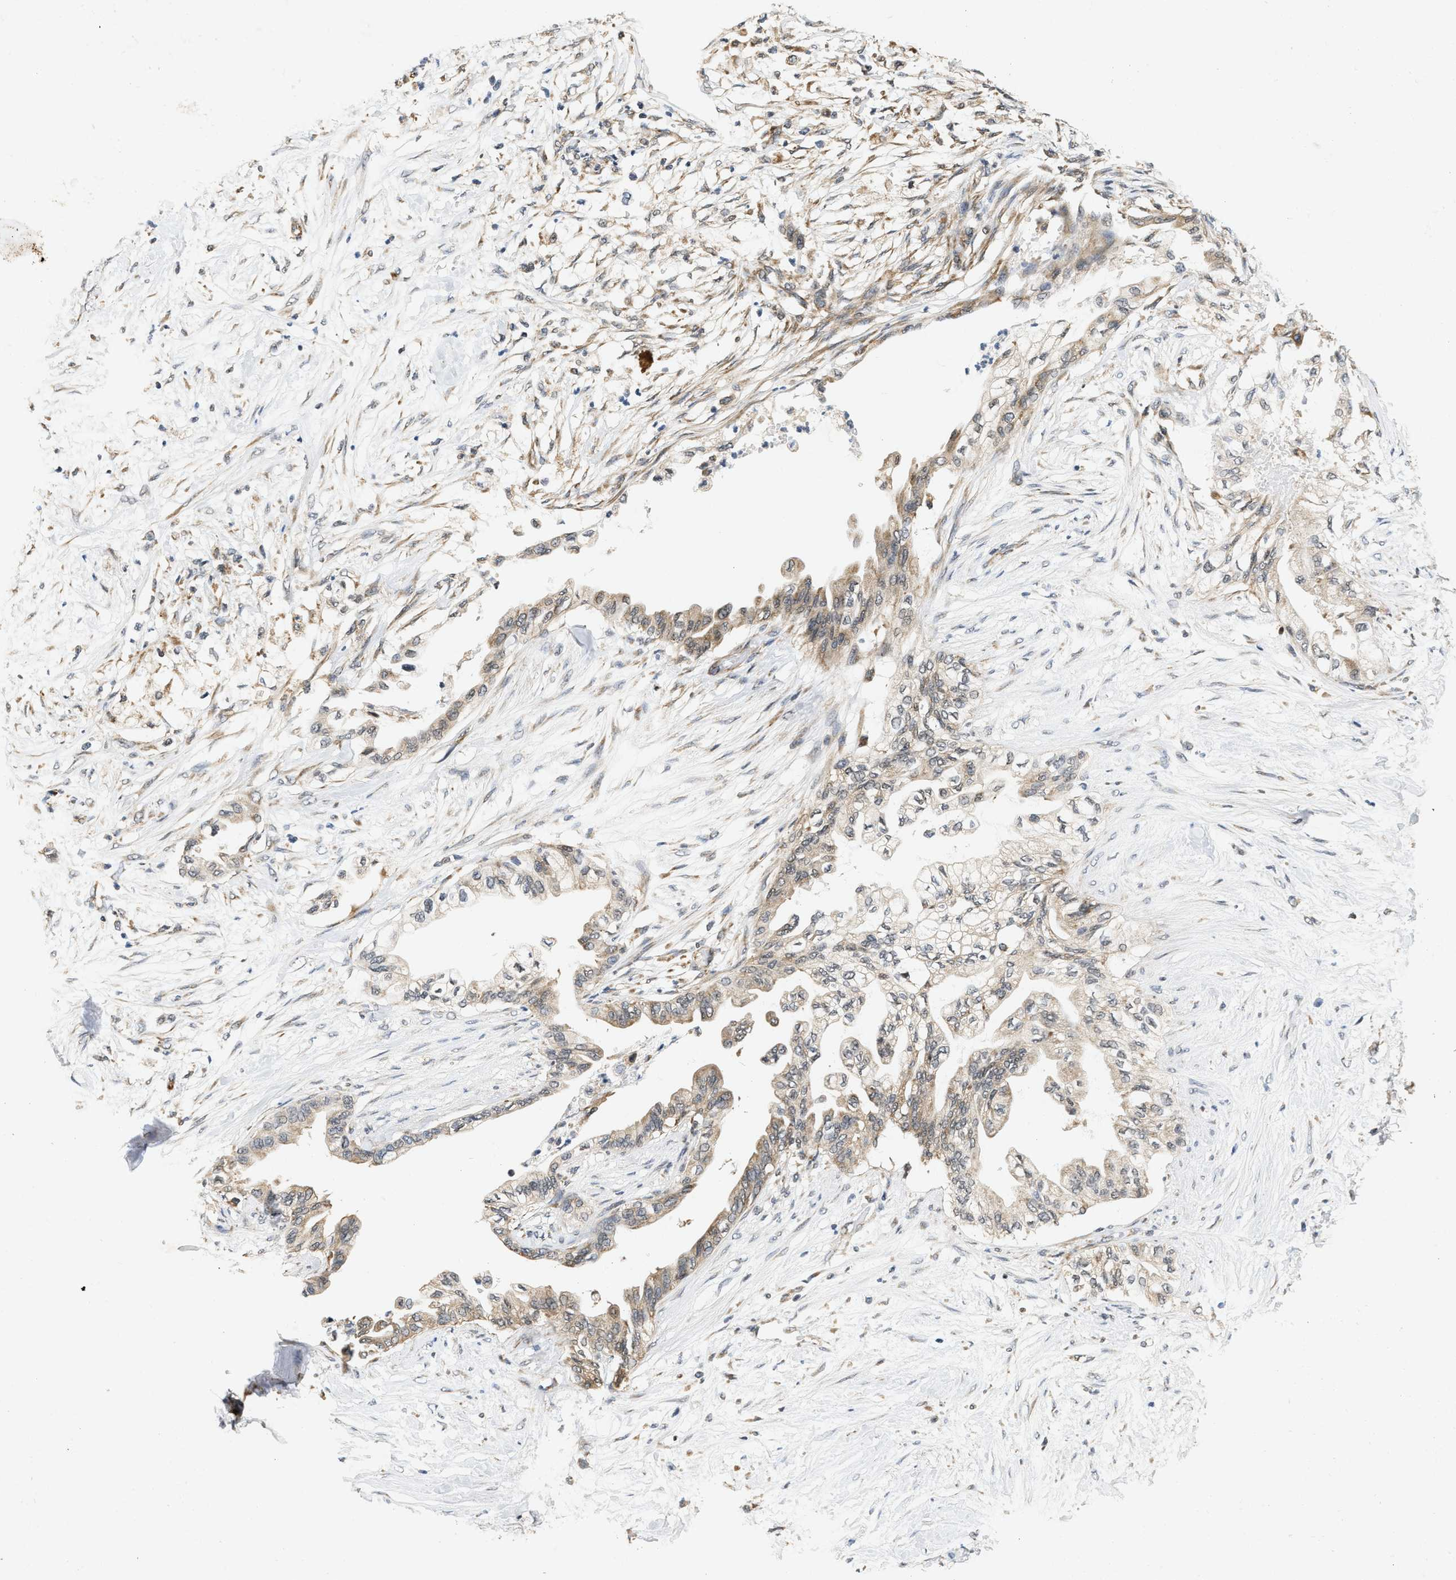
{"staining": {"intensity": "weak", "quantity": ">75%", "location": "cytoplasmic/membranous"}, "tissue": "pancreatic cancer", "cell_type": "Tumor cells", "image_type": "cancer", "snomed": [{"axis": "morphology", "description": "Normal tissue, NOS"}, {"axis": "morphology", "description": "Adenocarcinoma, NOS"}, {"axis": "topography", "description": "Pancreas"}, {"axis": "topography", "description": "Duodenum"}], "caption": "Weak cytoplasmic/membranous positivity is seen in about >75% of tumor cells in pancreatic cancer (adenocarcinoma). (Stains: DAB (3,3'-diaminobenzidine) in brown, nuclei in blue, Microscopy: brightfield microscopy at high magnification).", "gene": "GIGYF1", "patient": {"sex": "female", "age": 60}}